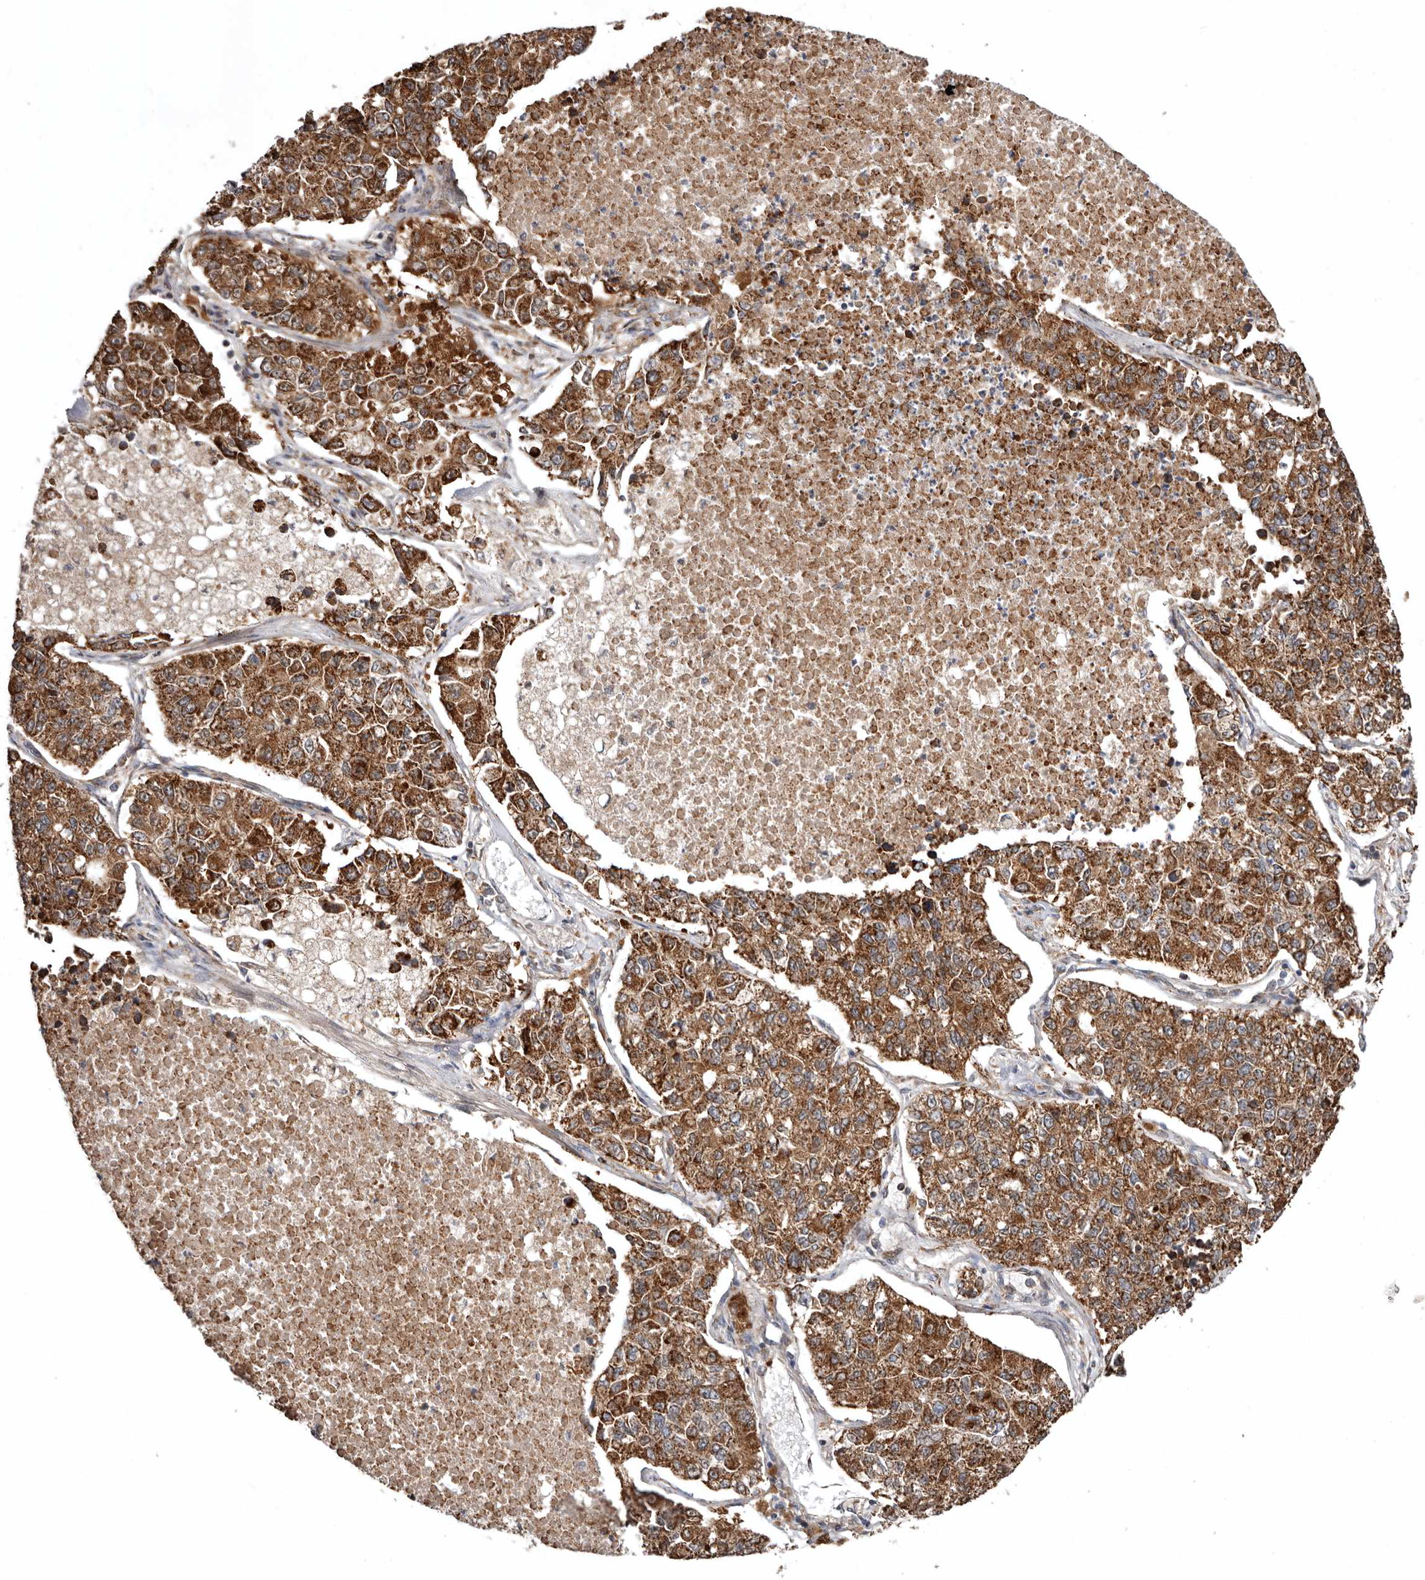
{"staining": {"intensity": "strong", "quantity": ">75%", "location": "cytoplasmic/membranous"}, "tissue": "lung cancer", "cell_type": "Tumor cells", "image_type": "cancer", "snomed": [{"axis": "morphology", "description": "Adenocarcinoma, NOS"}, {"axis": "topography", "description": "Lung"}], "caption": "Strong cytoplasmic/membranous positivity is present in approximately >75% of tumor cells in lung cancer. (DAB (3,3'-diaminobenzidine) IHC with brightfield microscopy, high magnification).", "gene": "PROKR1", "patient": {"sex": "male", "age": 49}}